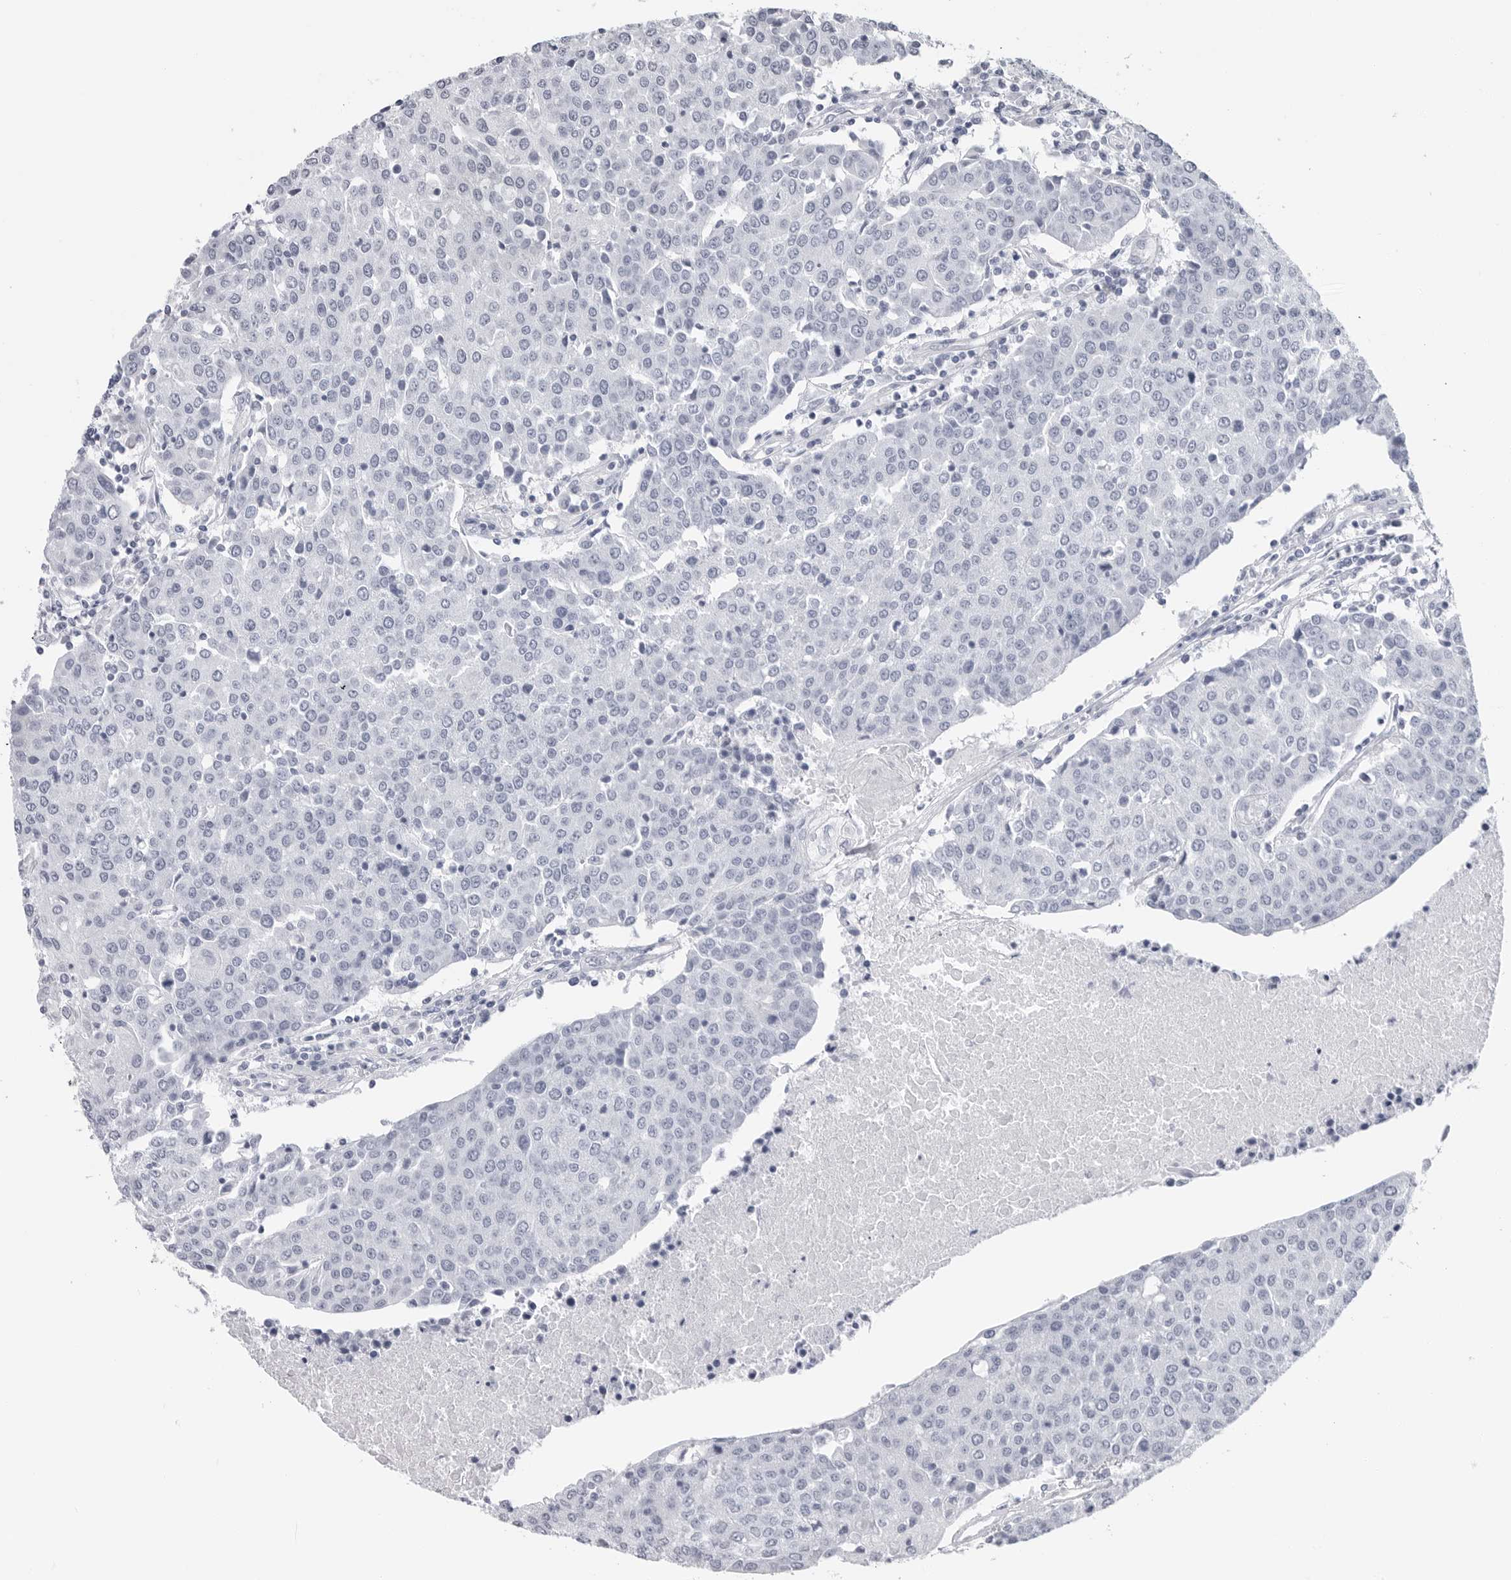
{"staining": {"intensity": "negative", "quantity": "none", "location": "none"}, "tissue": "urothelial cancer", "cell_type": "Tumor cells", "image_type": "cancer", "snomed": [{"axis": "morphology", "description": "Urothelial carcinoma, High grade"}, {"axis": "topography", "description": "Urinary bladder"}], "caption": "Human urothelial cancer stained for a protein using immunohistochemistry exhibits no expression in tumor cells.", "gene": "PGA3", "patient": {"sex": "female", "age": 85}}